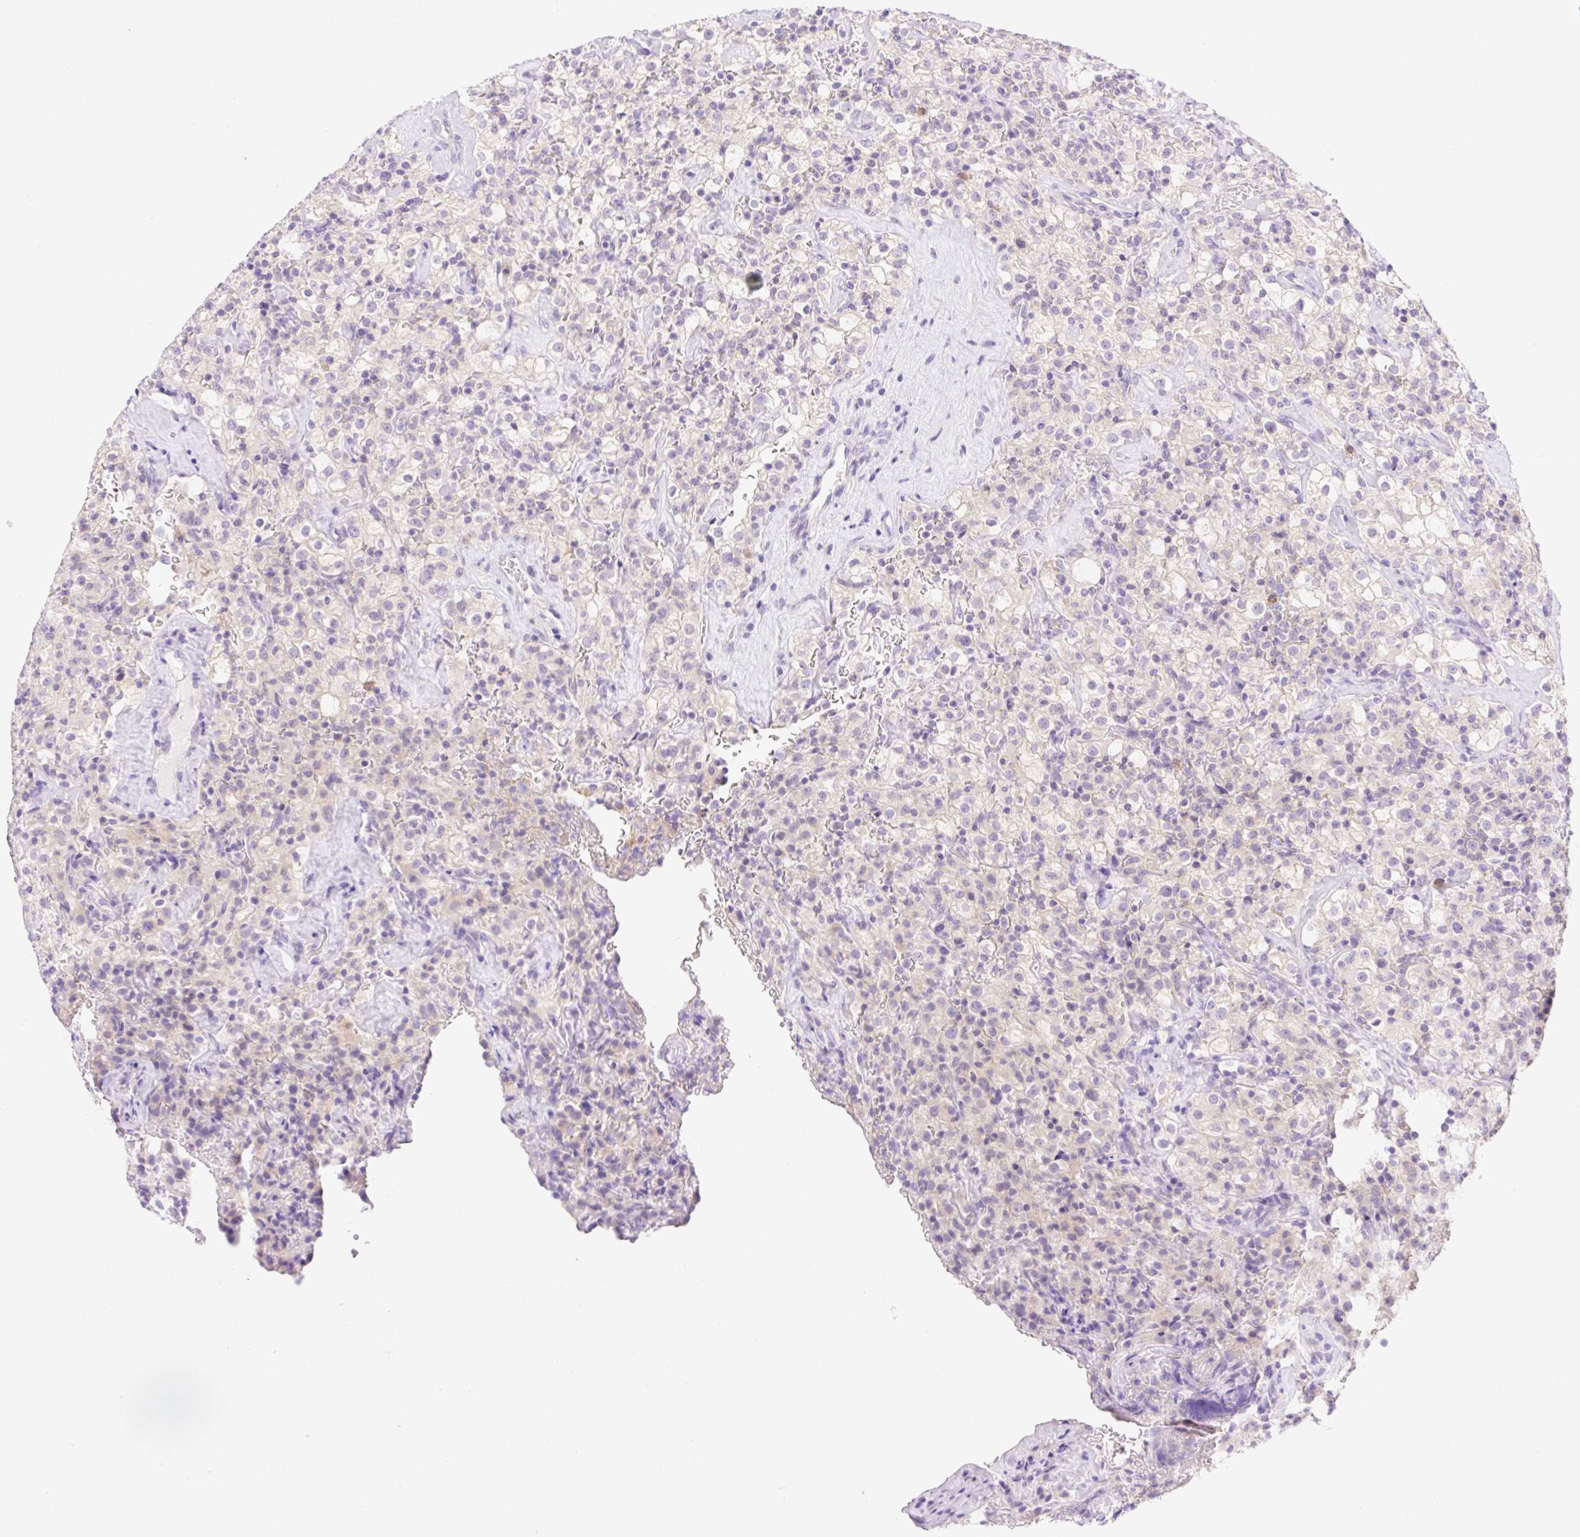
{"staining": {"intensity": "negative", "quantity": "none", "location": "none"}, "tissue": "renal cancer", "cell_type": "Tumor cells", "image_type": "cancer", "snomed": [{"axis": "morphology", "description": "Adenocarcinoma, NOS"}, {"axis": "topography", "description": "Kidney"}], "caption": "The histopathology image reveals no significant expression in tumor cells of renal cancer. Nuclei are stained in blue.", "gene": "DENND5A", "patient": {"sex": "female", "age": 74}}